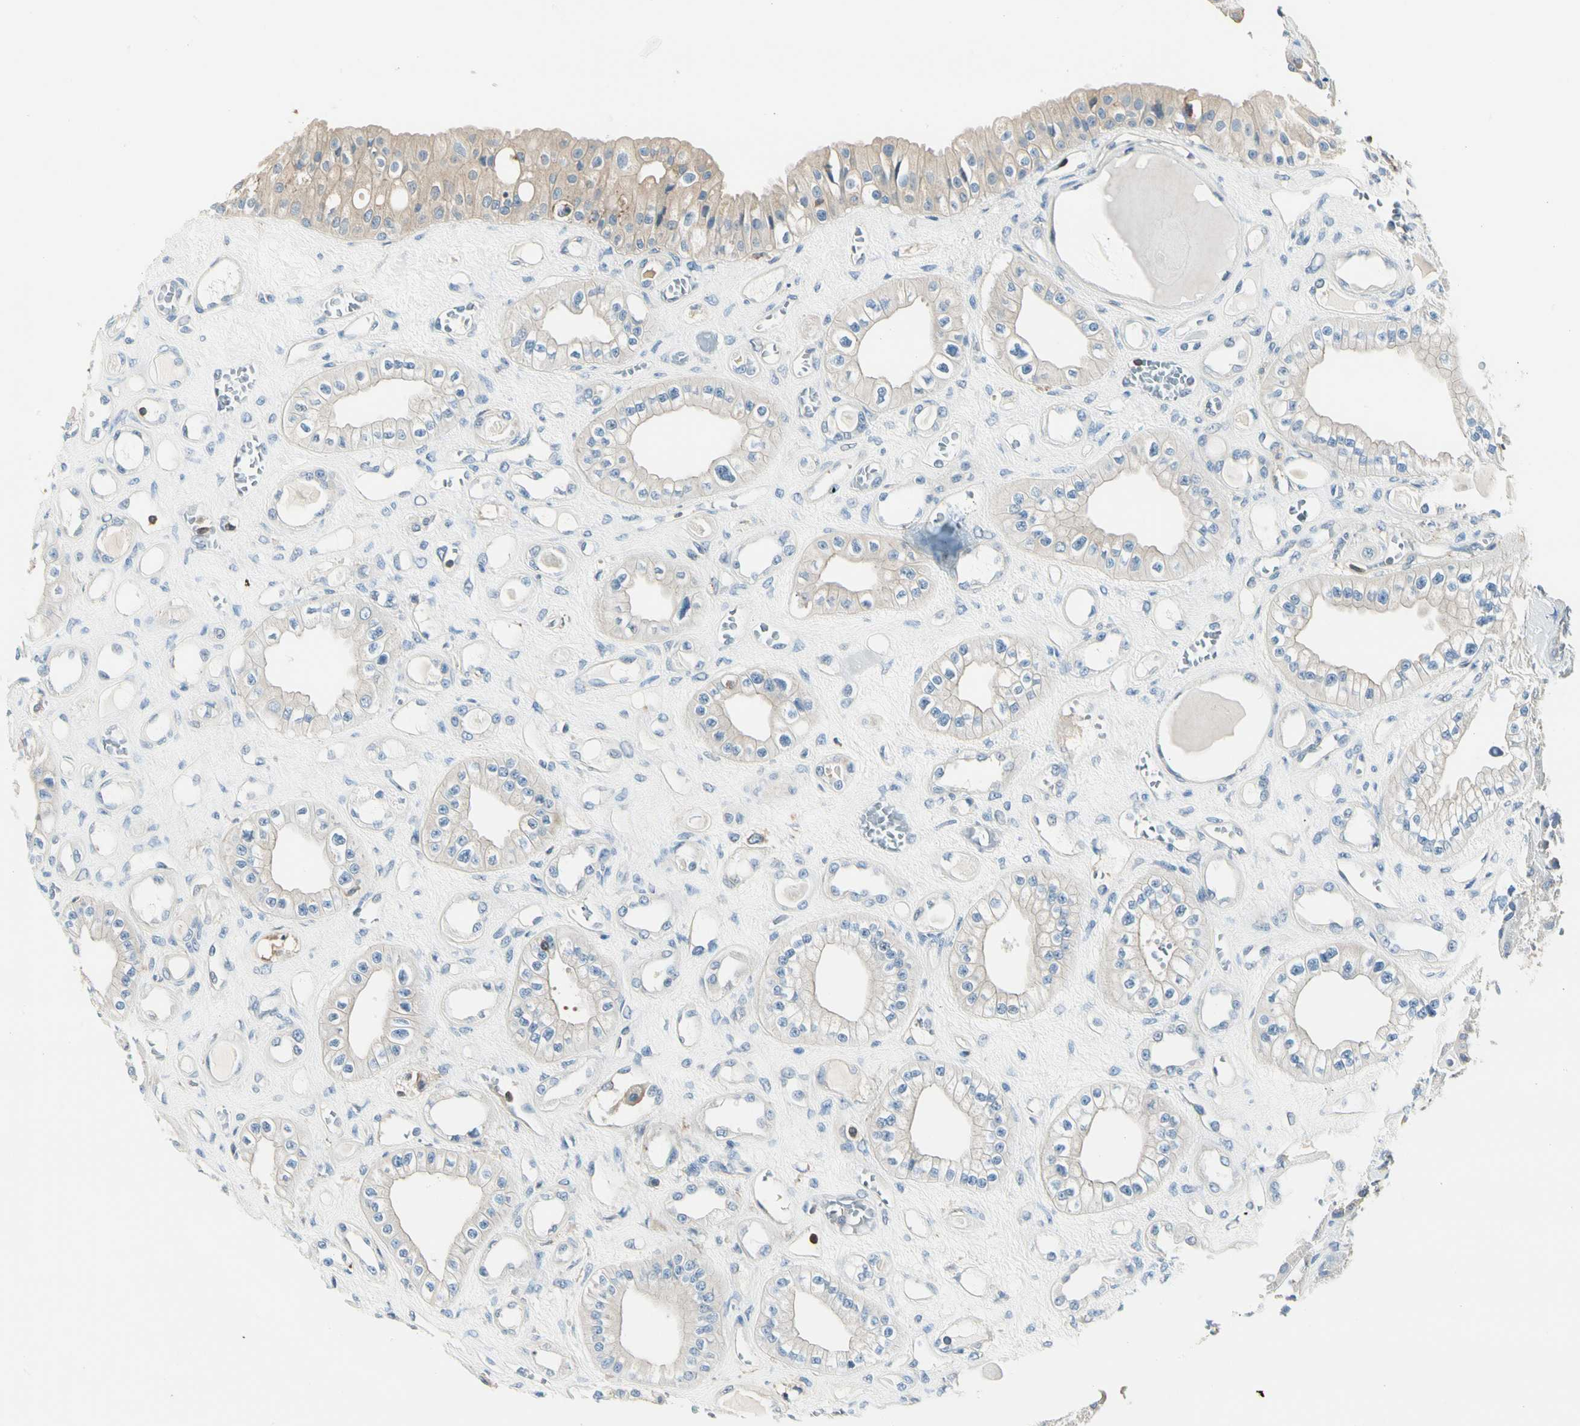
{"staining": {"intensity": "weak", "quantity": ">75%", "location": "cytoplasmic/membranous"}, "tissue": "urinary bladder", "cell_type": "Urothelial cells", "image_type": "normal", "snomed": [{"axis": "morphology", "description": "Normal tissue, NOS"}, {"axis": "topography", "description": "Kidney"}, {"axis": "topography", "description": "Urinary bladder"}], "caption": "Weak cytoplasmic/membranous staining for a protein is identified in approximately >75% of urothelial cells of normal urinary bladder using immunohistochemistry (IHC).", "gene": "CAPZA2", "patient": {"sex": "male", "age": 67}}